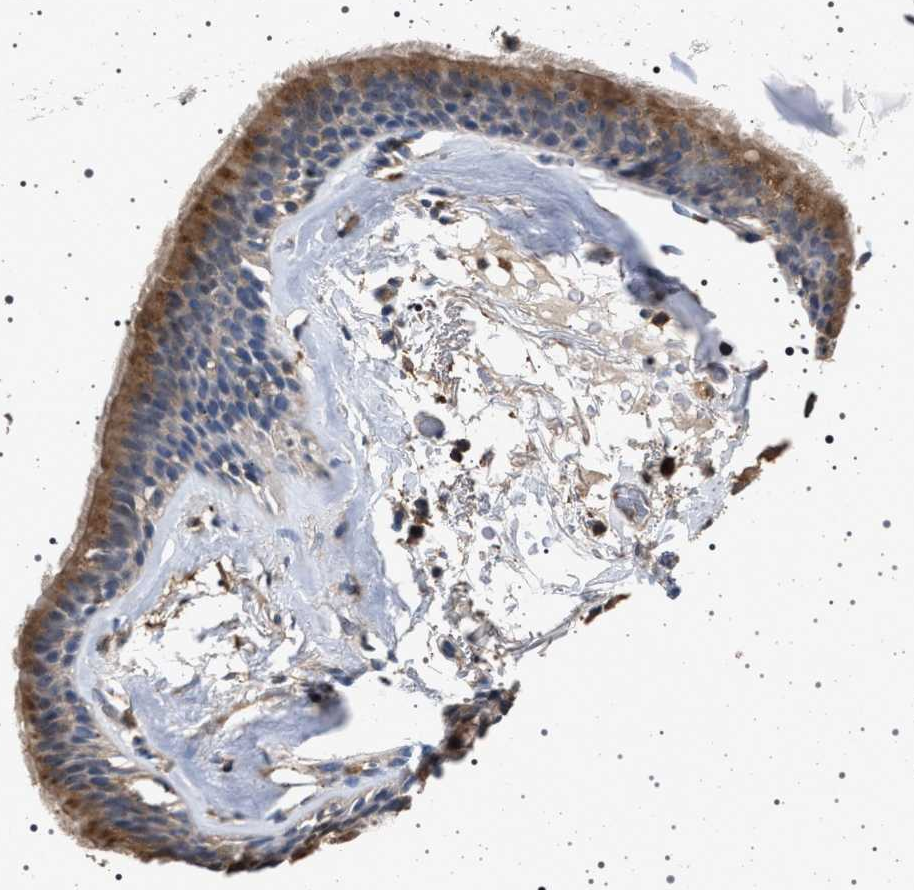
{"staining": {"intensity": "moderate", "quantity": ">75%", "location": "cytoplasmic/membranous"}, "tissue": "bronchus", "cell_type": "Respiratory epithelial cells", "image_type": "normal", "snomed": [{"axis": "morphology", "description": "Normal tissue, NOS"}, {"axis": "topography", "description": "Cartilage tissue"}], "caption": "Immunohistochemical staining of normal human bronchus displays moderate cytoplasmic/membranous protein staining in about >75% of respiratory epithelial cells. The staining is performed using DAB brown chromogen to label protein expression. The nuclei are counter-stained blue using hematoxylin.", "gene": "SMAP2", "patient": {"sex": "female", "age": 63}}